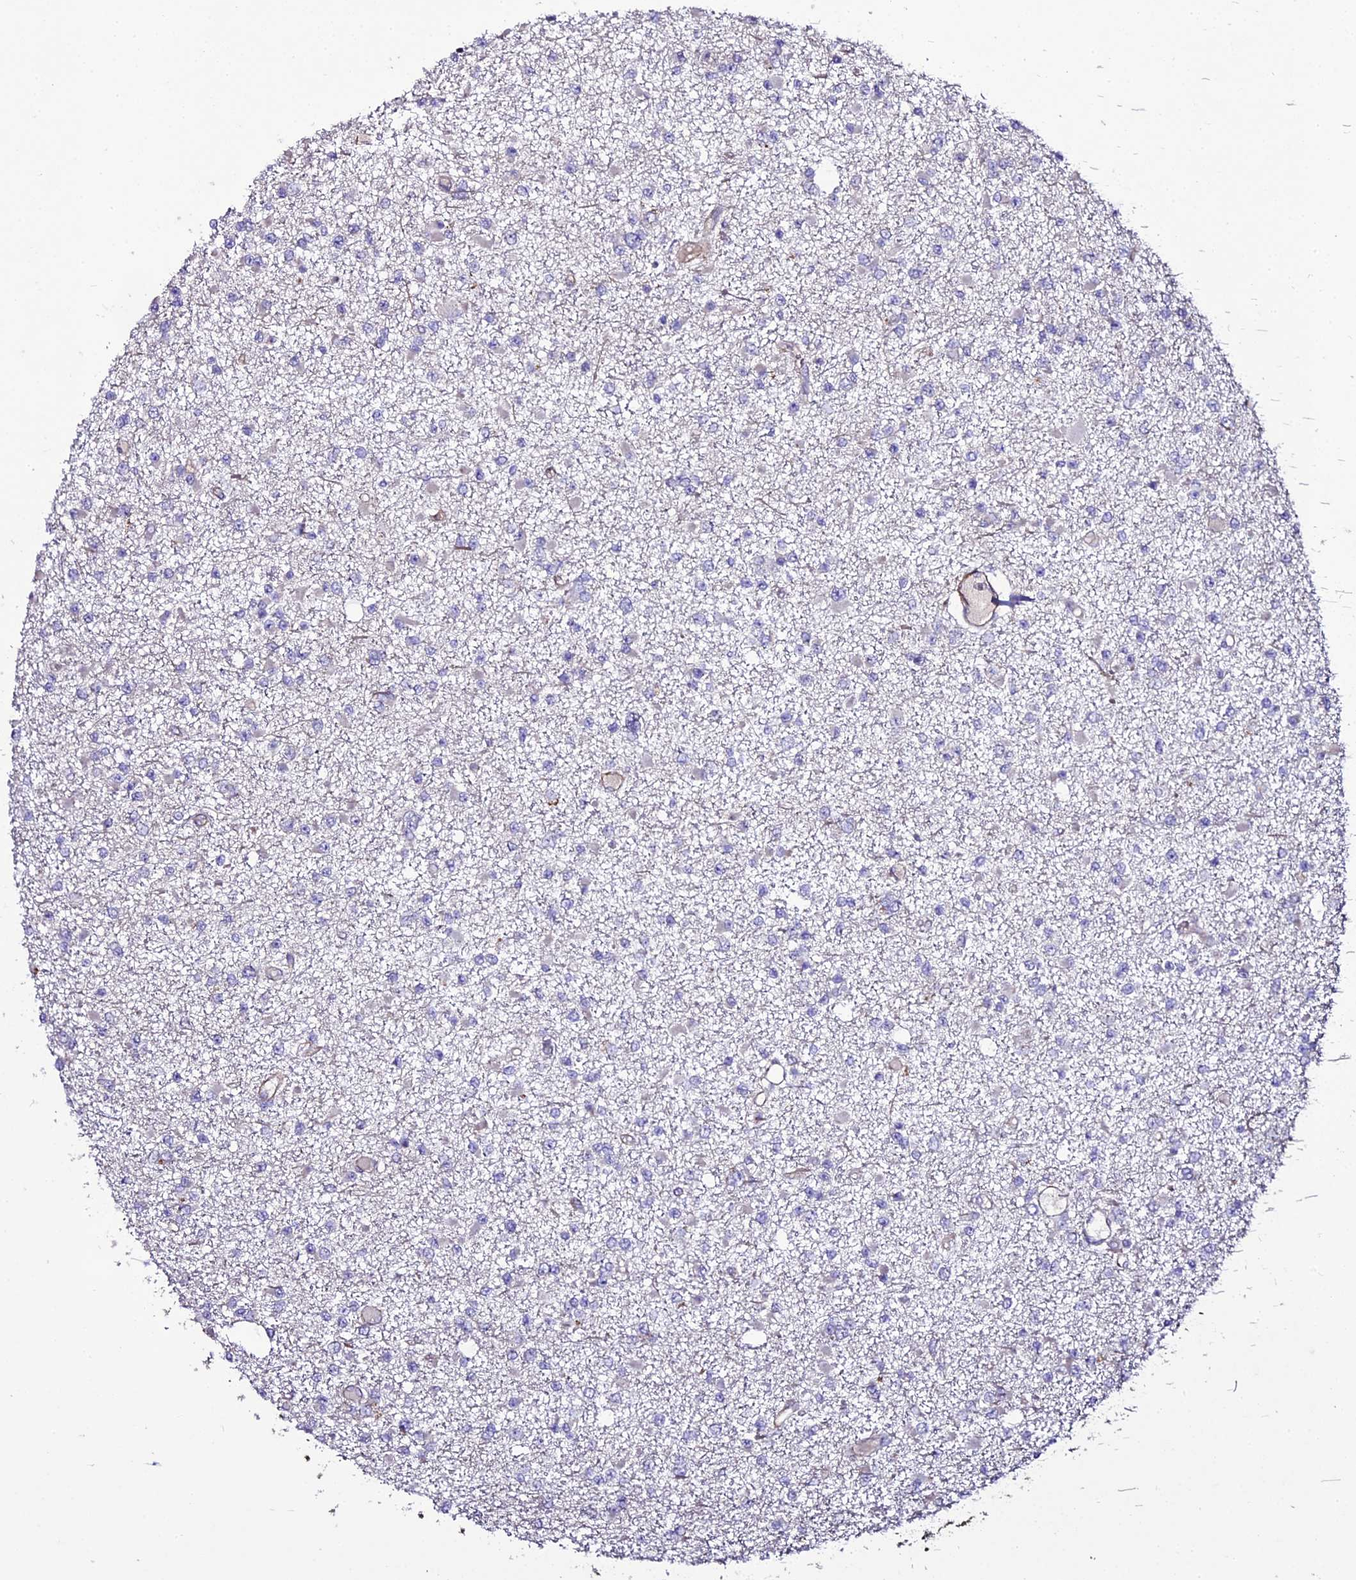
{"staining": {"intensity": "negative", "quantity": "none", "location": "none"}, "tissue": "glioma", "cell_type": "Tumor cells", "image_type": "cancer", "snomed": [{"axis": "morphology", "description": "Glioma, malignant, Low grade"}, {"axis": "topography", "description": "Brain"}], "caption": "Immunohistochemistry (IHC) photomicrograph of neoplastic tissue: glioma stained with DAB reveals no significant protein staining in tumor cells.", "gene": "MEX3C", "patient": {"sex": "female", "age": 22}}